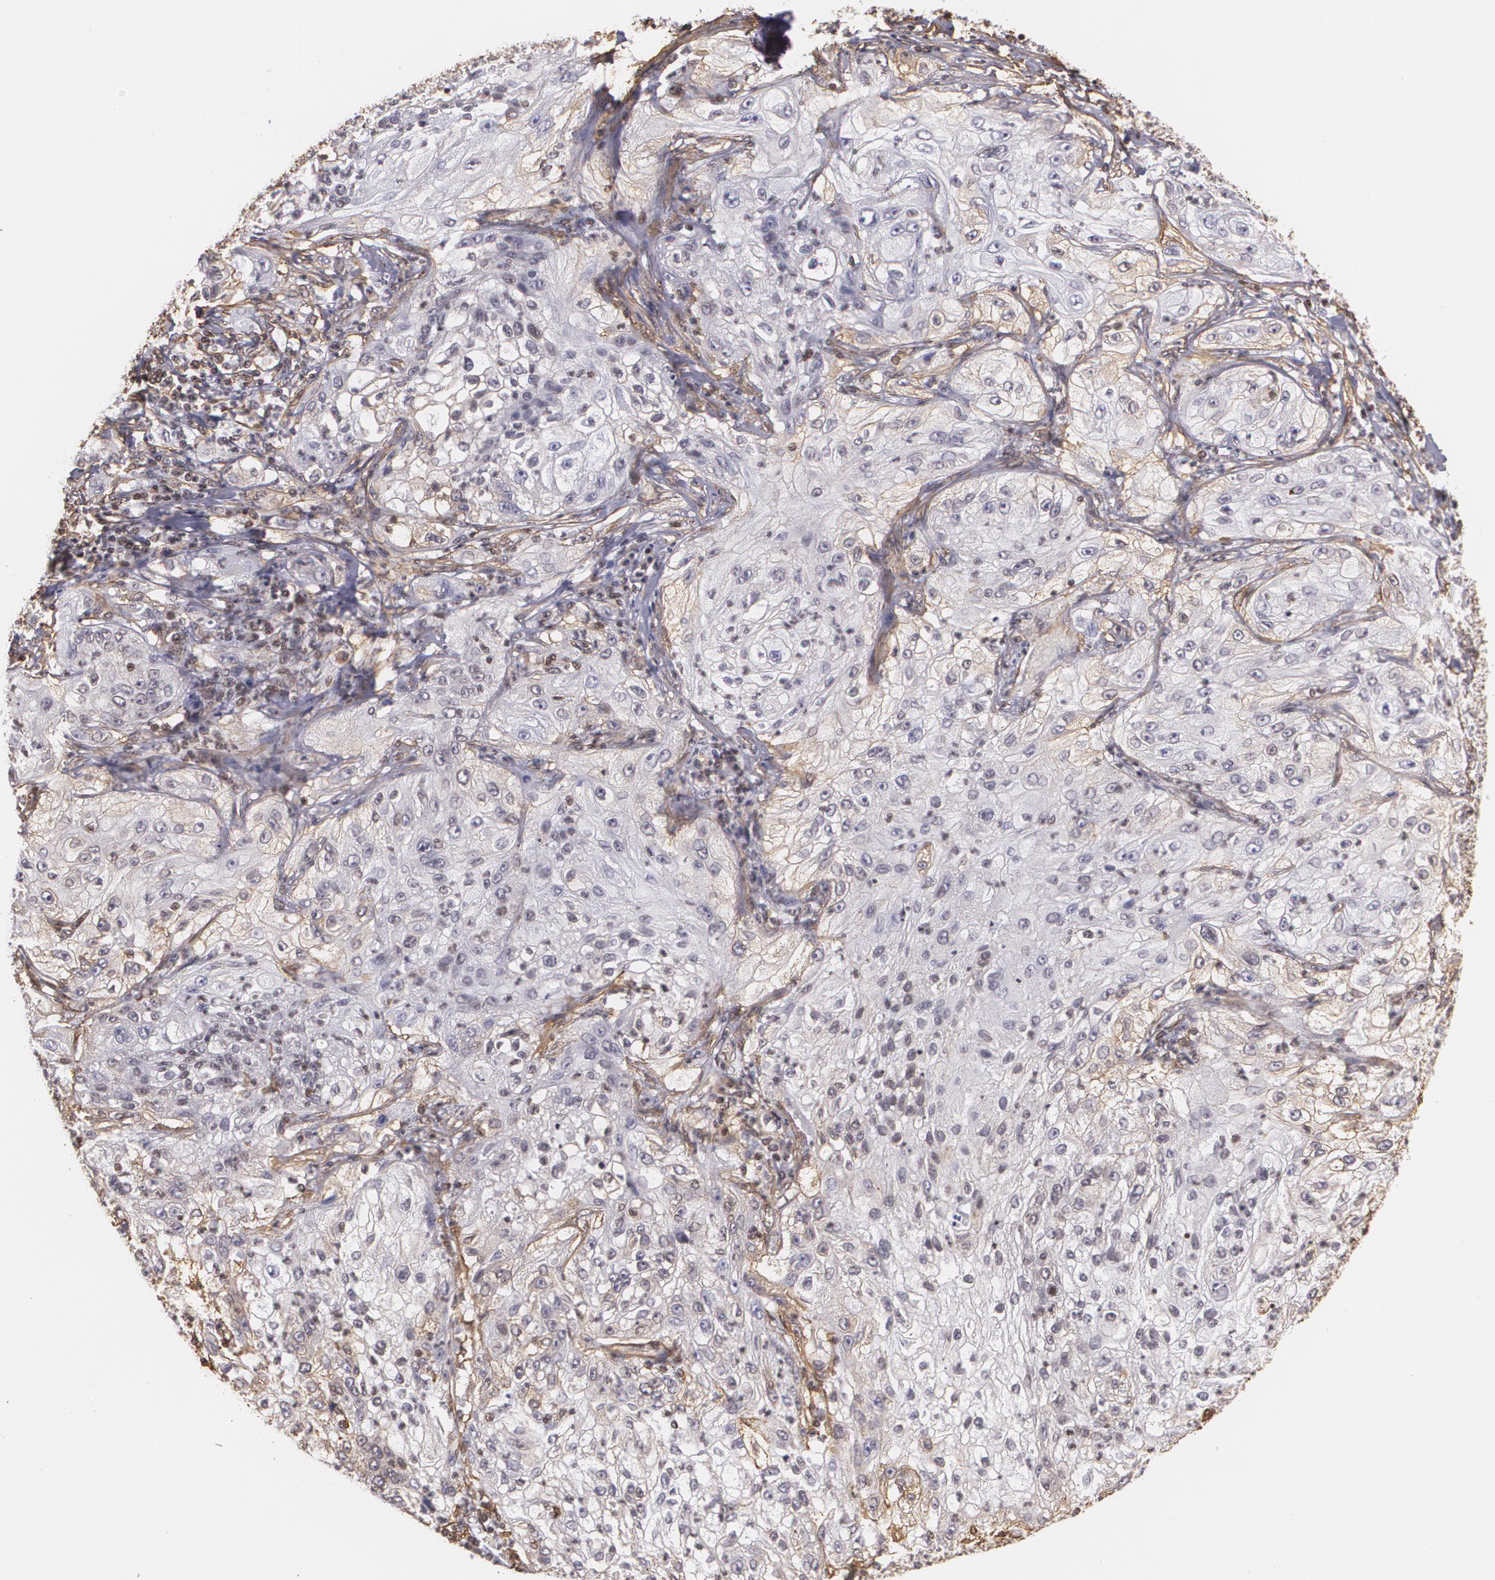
{"staining": {"intensity": "weak", "quantity": "<25%", "location": "cytoplasmic/membranous"}, "tissue": "lung cancer", "cell_type": "Tumor cells", "image_type": "cancer", "snomed": [{"axis": "morphology", "description": "Inflammation, NOS"}, {"axis": "morphology", "description": "Squamous cell carcinoma, NOS"}, {"axis": "topography", "description": "Lymph node"}, {"axis": "topography", "description": "Soft tissue"}, {"axis": "topography", "description": "Lung"}], "caption": "Lung cancer was stained to show a protein in brown. There is no significant expression in tumor cells. (Stains: DAB immunohistochemistry with hematoxylin counter stain, Microscopy: brightfield microscopy at high magnification).", "gene": "VAMP1", "patient": {"sex": "male", "age": 66}}